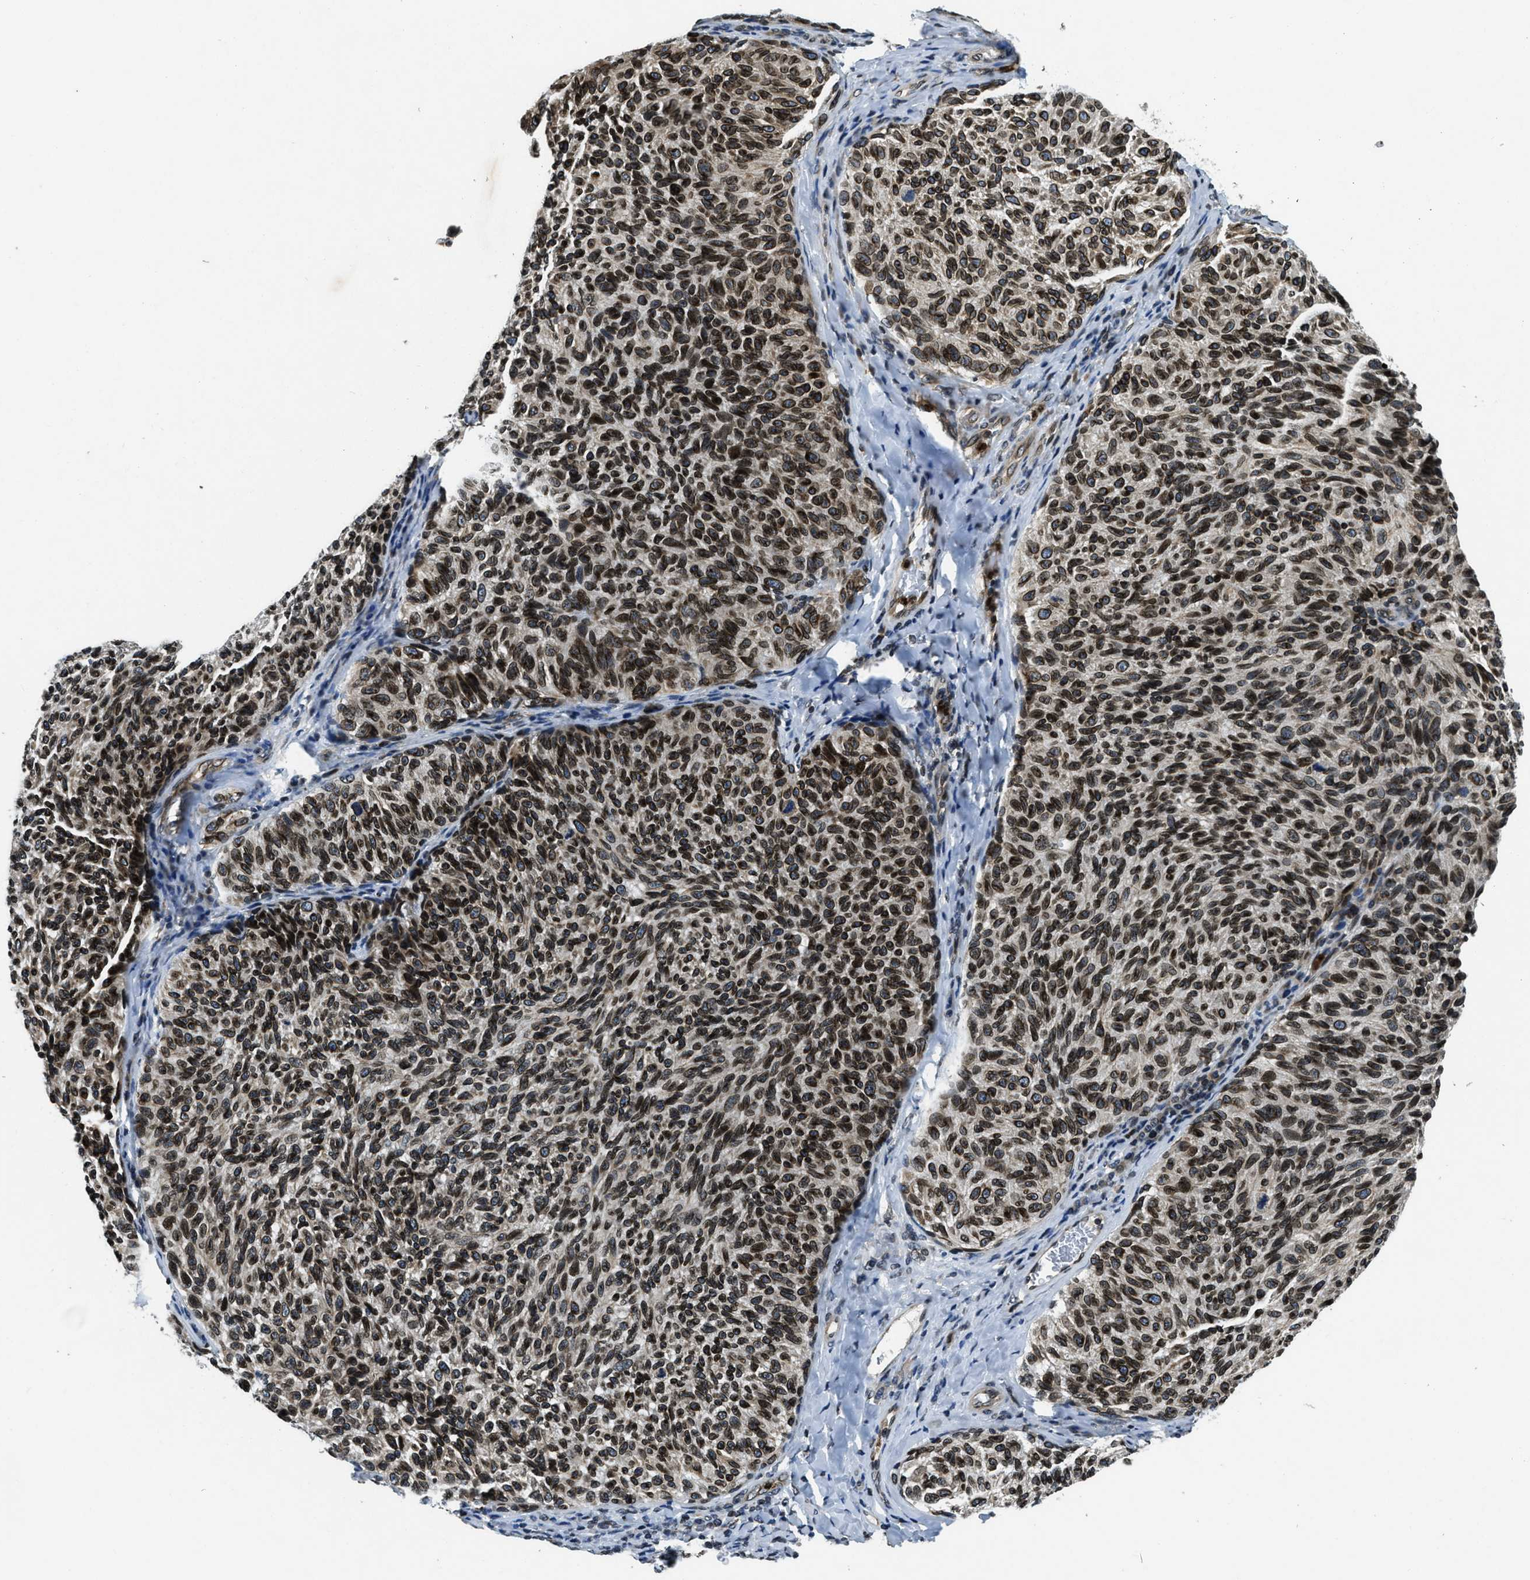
{"staining": {"intensity": "moderate", "quantity": ">75%", "location": "nuclear"}, "tissue": "melanoma", "cell_type": "Tumor cells", "image_type": "cancer", "snomed": [{"axis": "morphology", "description": "Malignant melanoma, NOS"}, {"axis": "topography", "description": "Skin"}], "caption": "A histopathology image of human malignant melanoma stained for a protein reveals moderate nuclear brown staining in tumor cells. (DAB (3,3'-diaminobenzidine) IHC with brightfield microscopy, high magnification).", "gene": "ZC3HC1", "patient": {"sex": "female", "age": 73}}